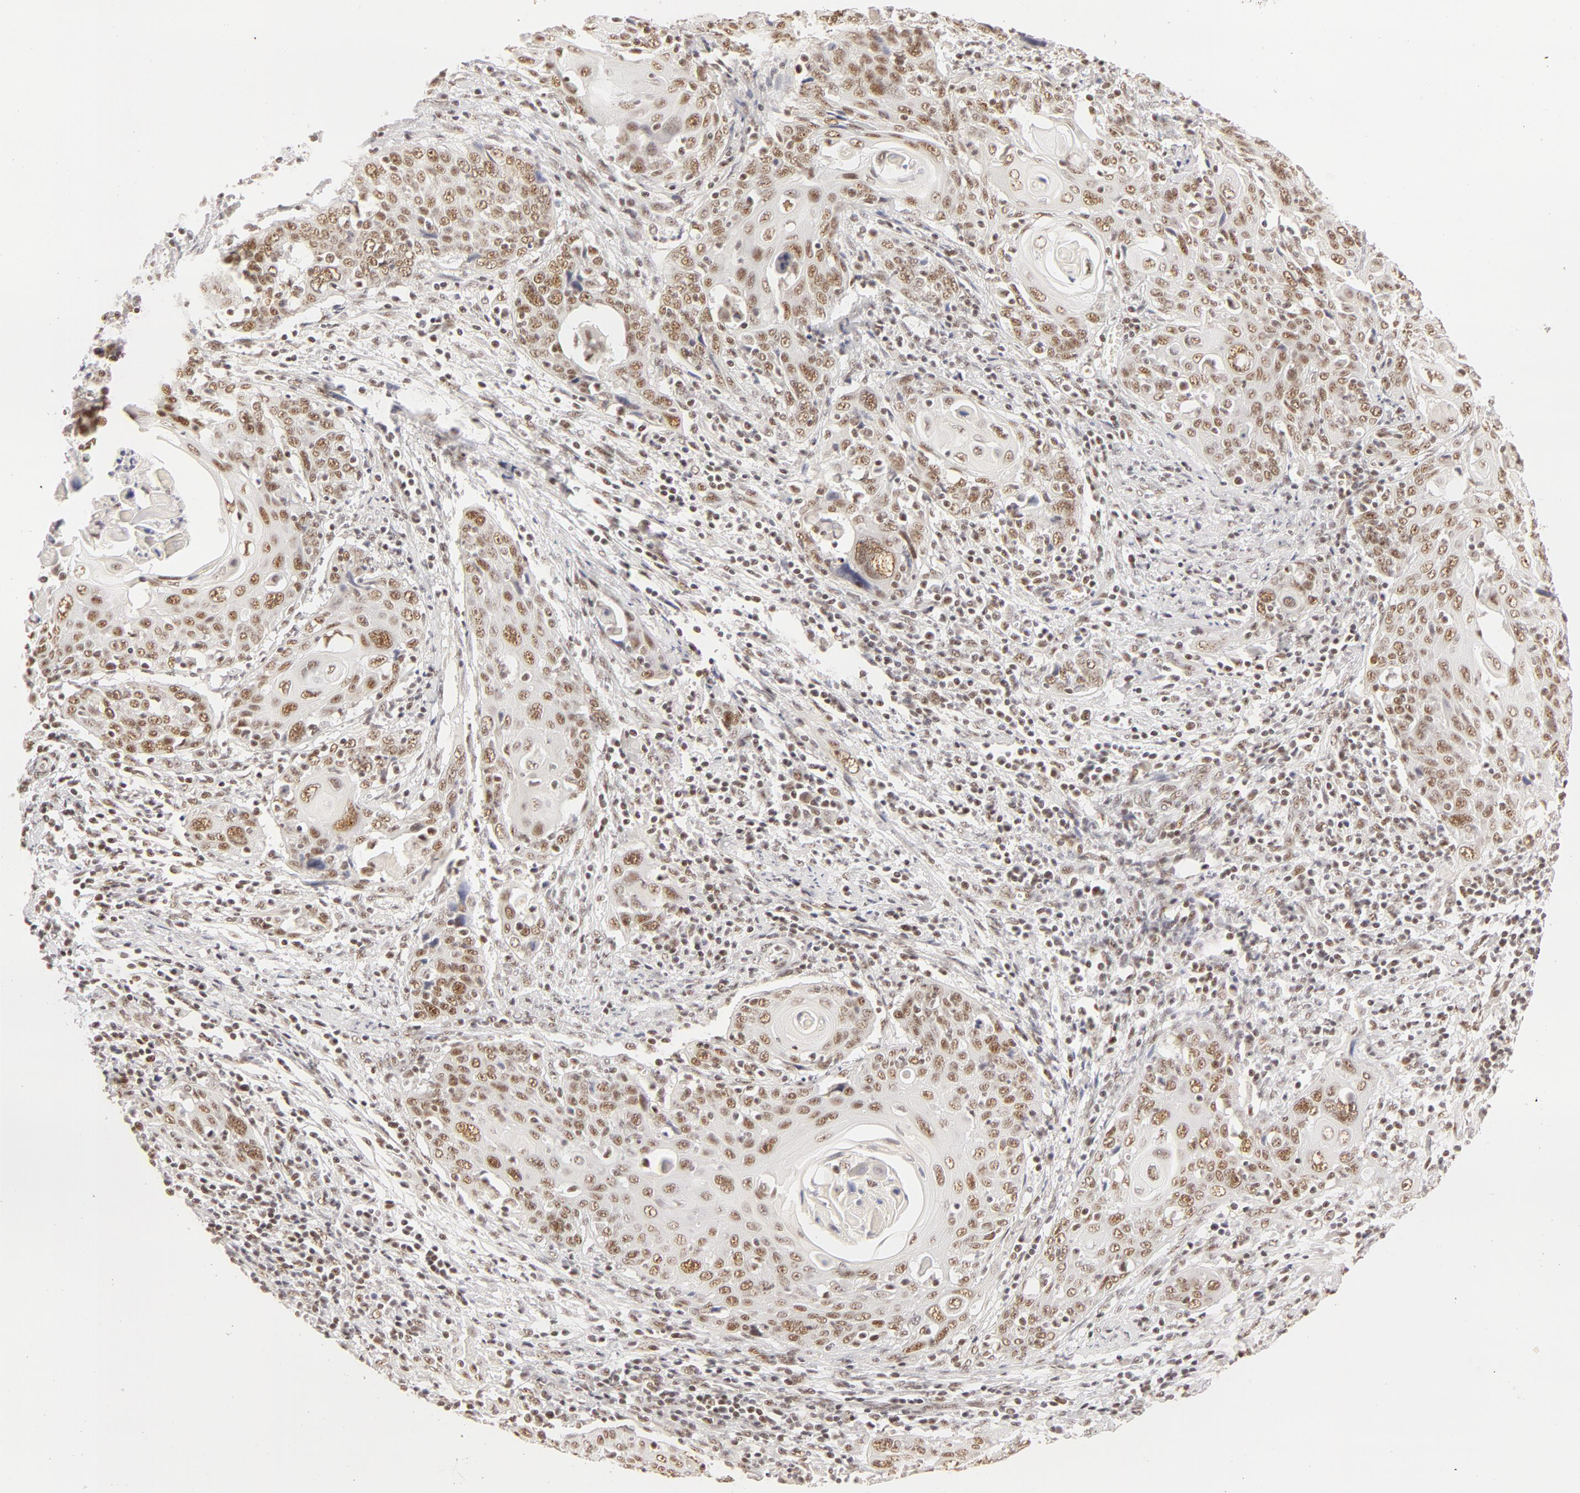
{"staining": {"intensity": "weak", "quantity": ">75%", "location": "nuclear"}, "tissue": "cervical cancer", "cell_type": "Tumor cells", "image_type": "cancer", "snomed": [{"axis": "morphology", "description": "Squamous cell carcinoma, NOS"}, {"axis": "topography", "description": "Cervix"}], "caption": "Immunohistochemical staining of human cervical cancer (squamous cell carcinoma) shows low levels of weak nuclear protein staining in approximately >75% of tumor cells. (DAB (3,3'-diaminobenzidine) IHC, brown staining for protein, blue staining for nuclei).", "gene": "RBM39", "patient": {"sex": "female", "age": 54}}